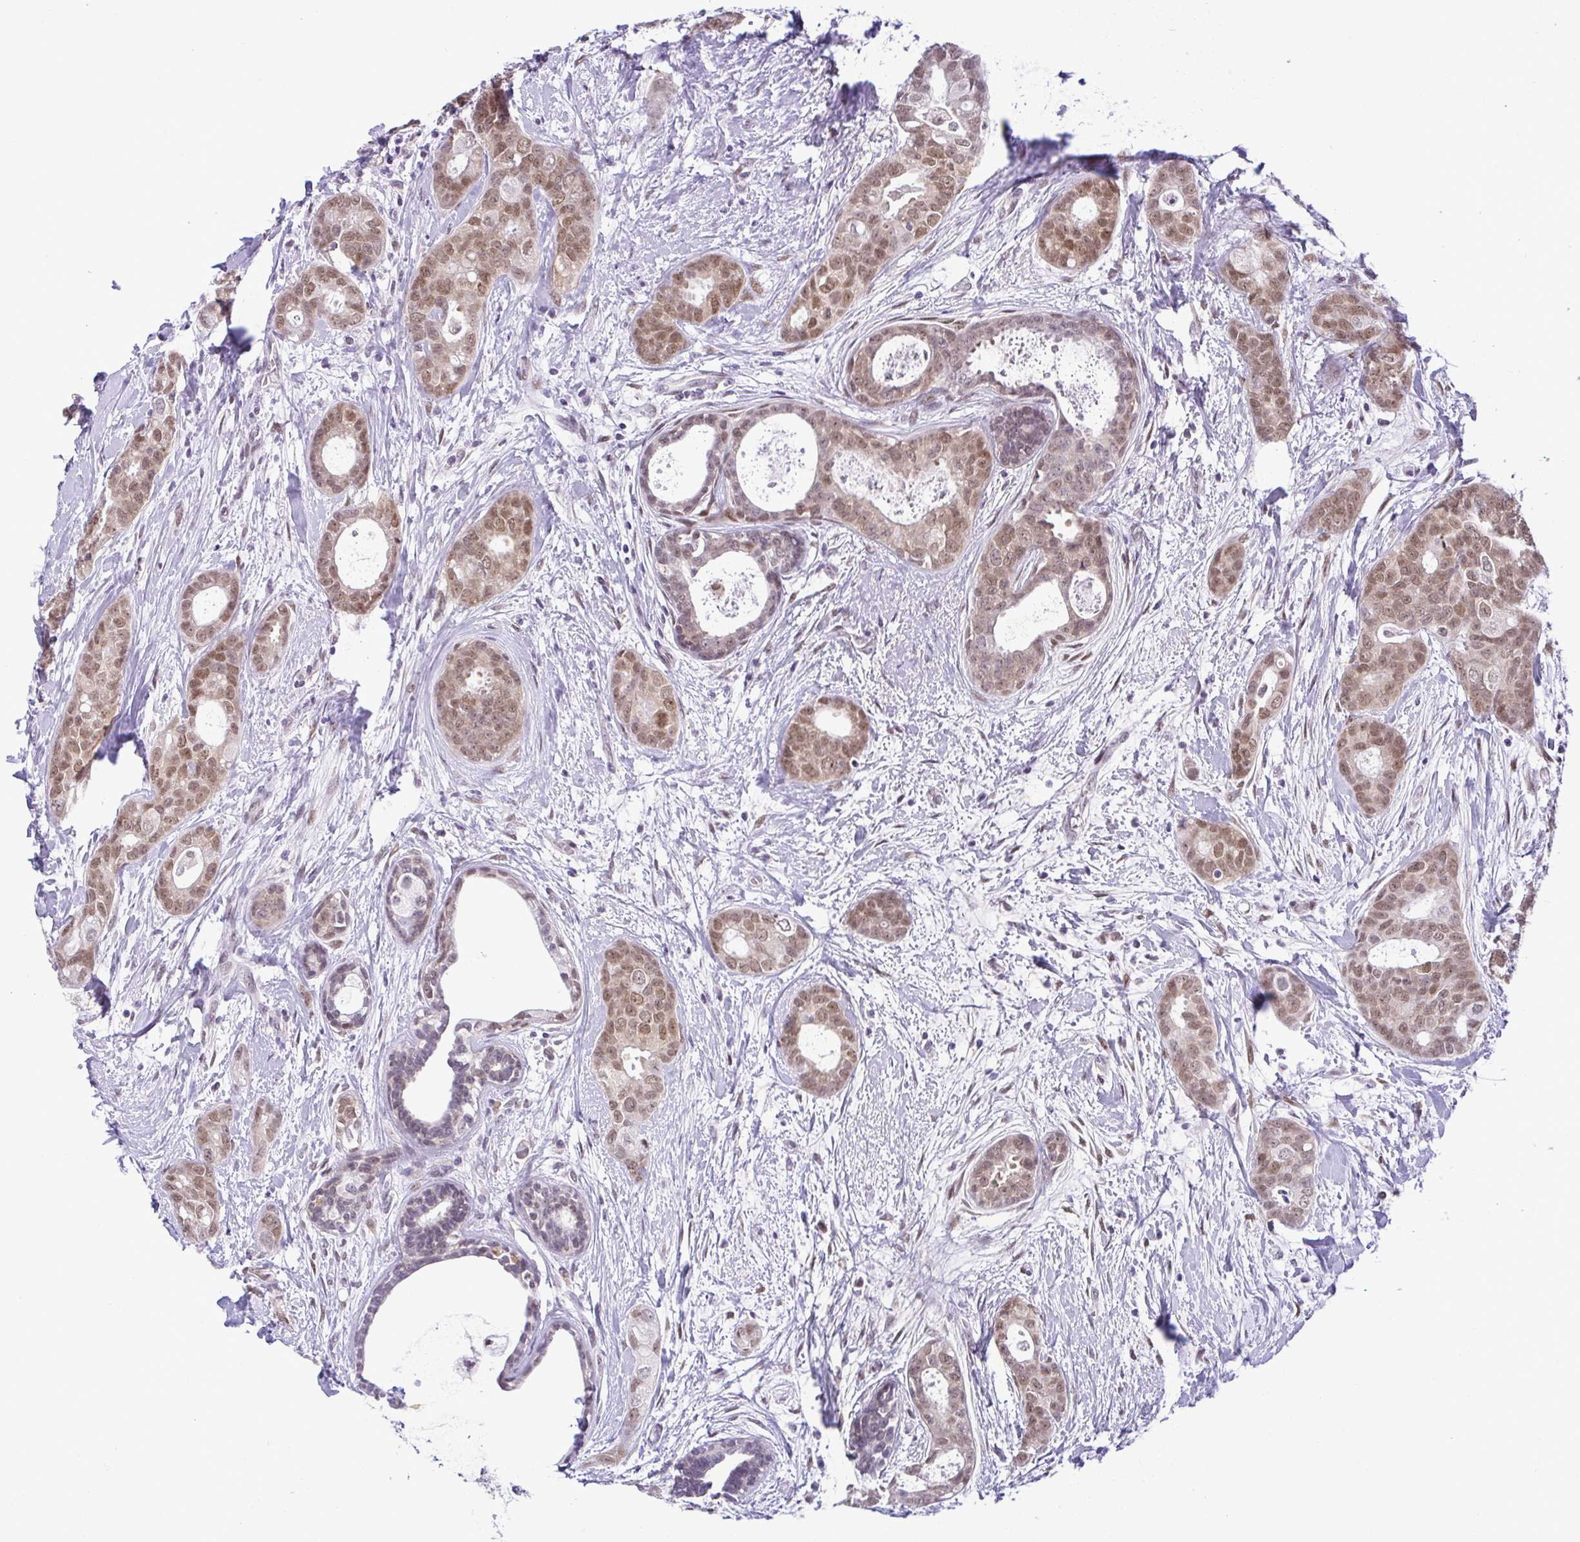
{"staining": {"intensity": "moderate", "quantity": ">75%", "location": "nuclear"}, "tissue": "breast cancer", "cell_type": "Tumor cells", "image_type": "cancer", "snomed": [{"axis": "morphology", "description": "Duct carcinoma"}, {"axis": "topography", "description": "Breast"}], "caption": "Immunohistochemistry image of breast invasive ductal carcinoma stained for a protein (brown), which shows medium levels of moderate nuclear staining in approximately >75% of tumor cells.", "gene": "RBM3", "patient": {"sex": "female", "age": 45}}